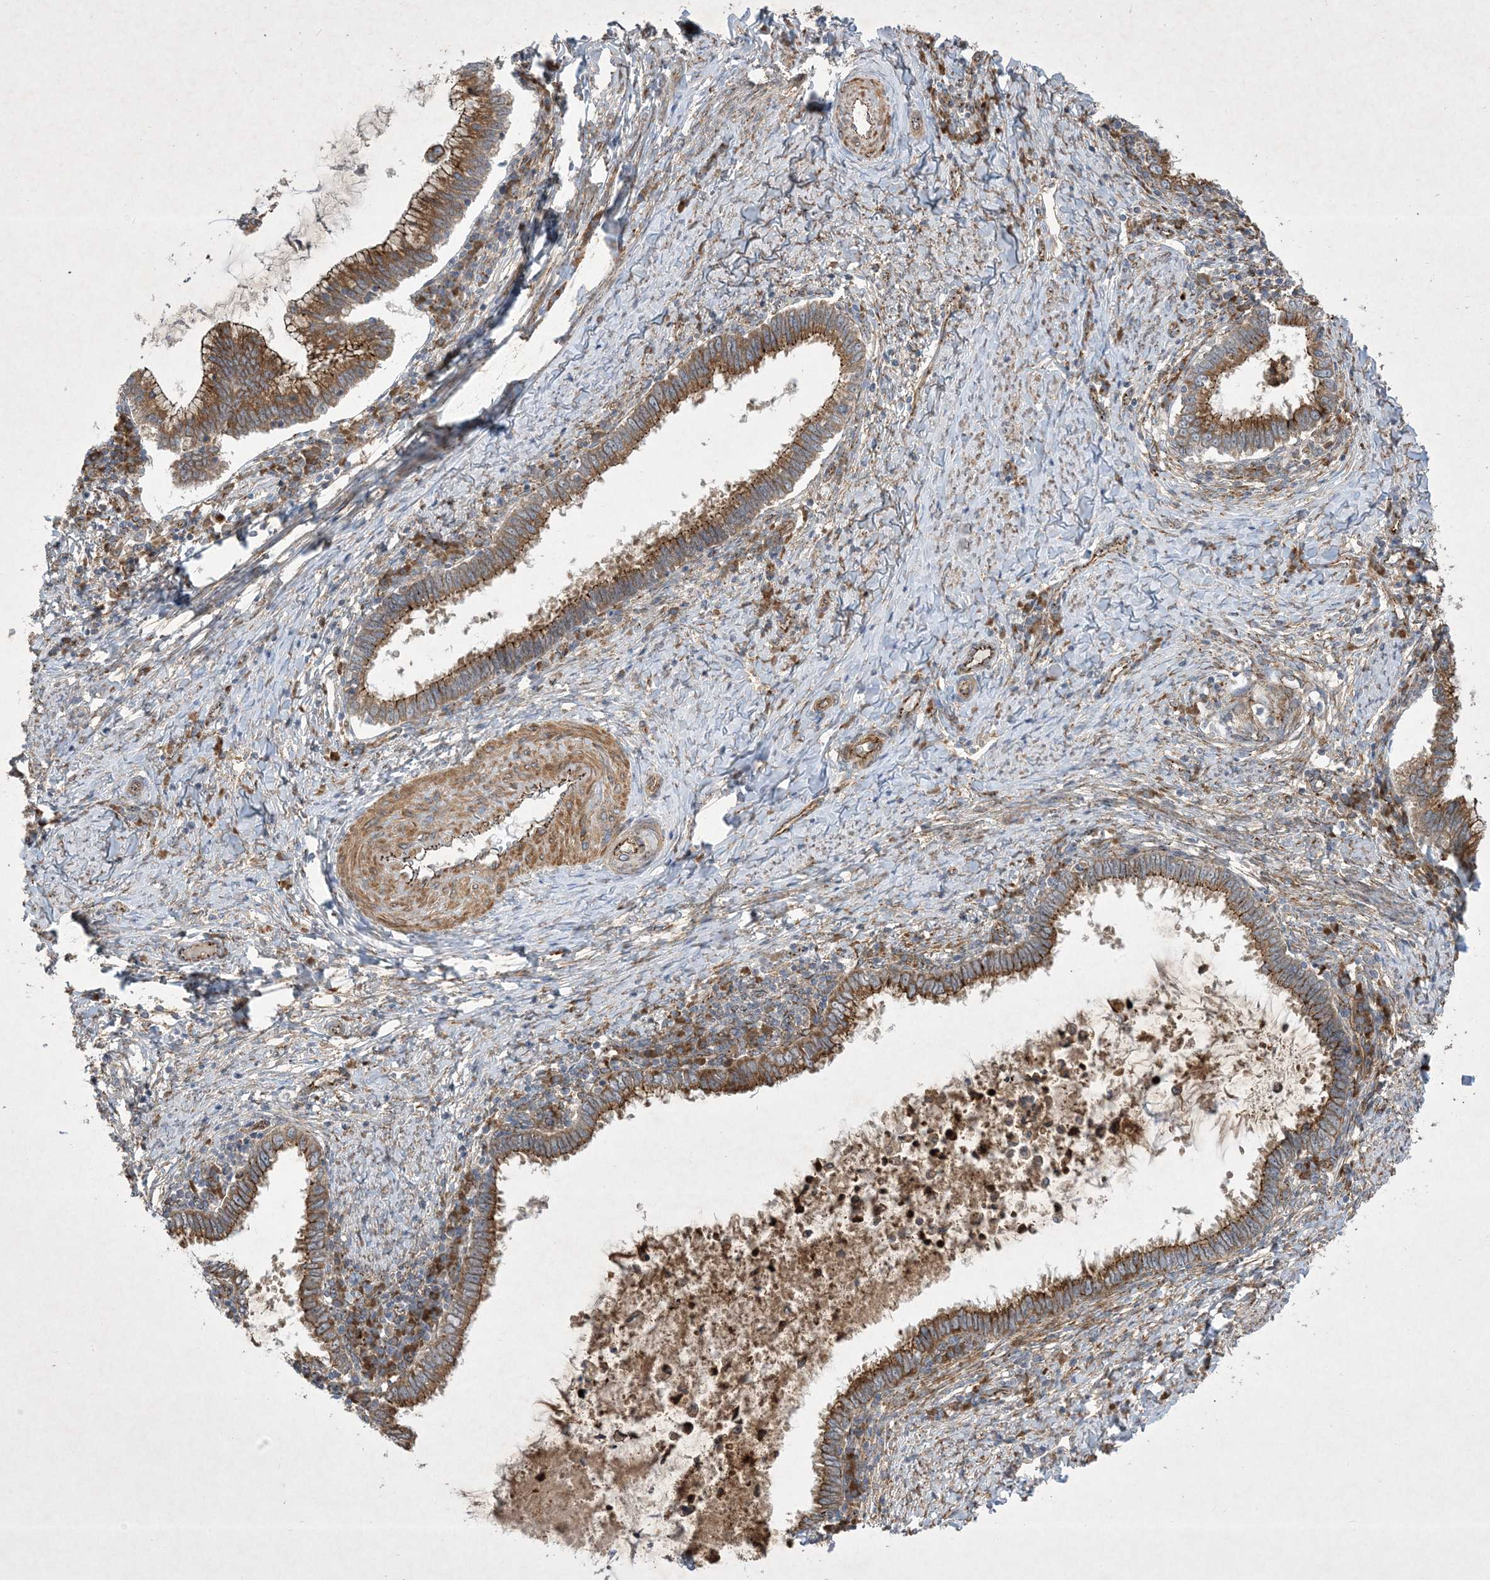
{"staining": {"intensity": "moderate", "quantity": ">75%", "location": "cytoplasmic/membranous"}, "tissue": "cervical cancer", "cell_type": "Tumor cells", "image_type": "cancer", "snomed": [{"axis": "morphology", "description": "Adenocarcinoma, NOS"}, {"axis": "topography", "description": "Cervix"}], "caption": "Protein expression analysis of human cervical adenocarcinoma reveals moderate cytoplasmic/membranous expression in about >75% of tumor cells.", "gene": "OTOP1", "patient": {"sex": "female", "age": 36}}